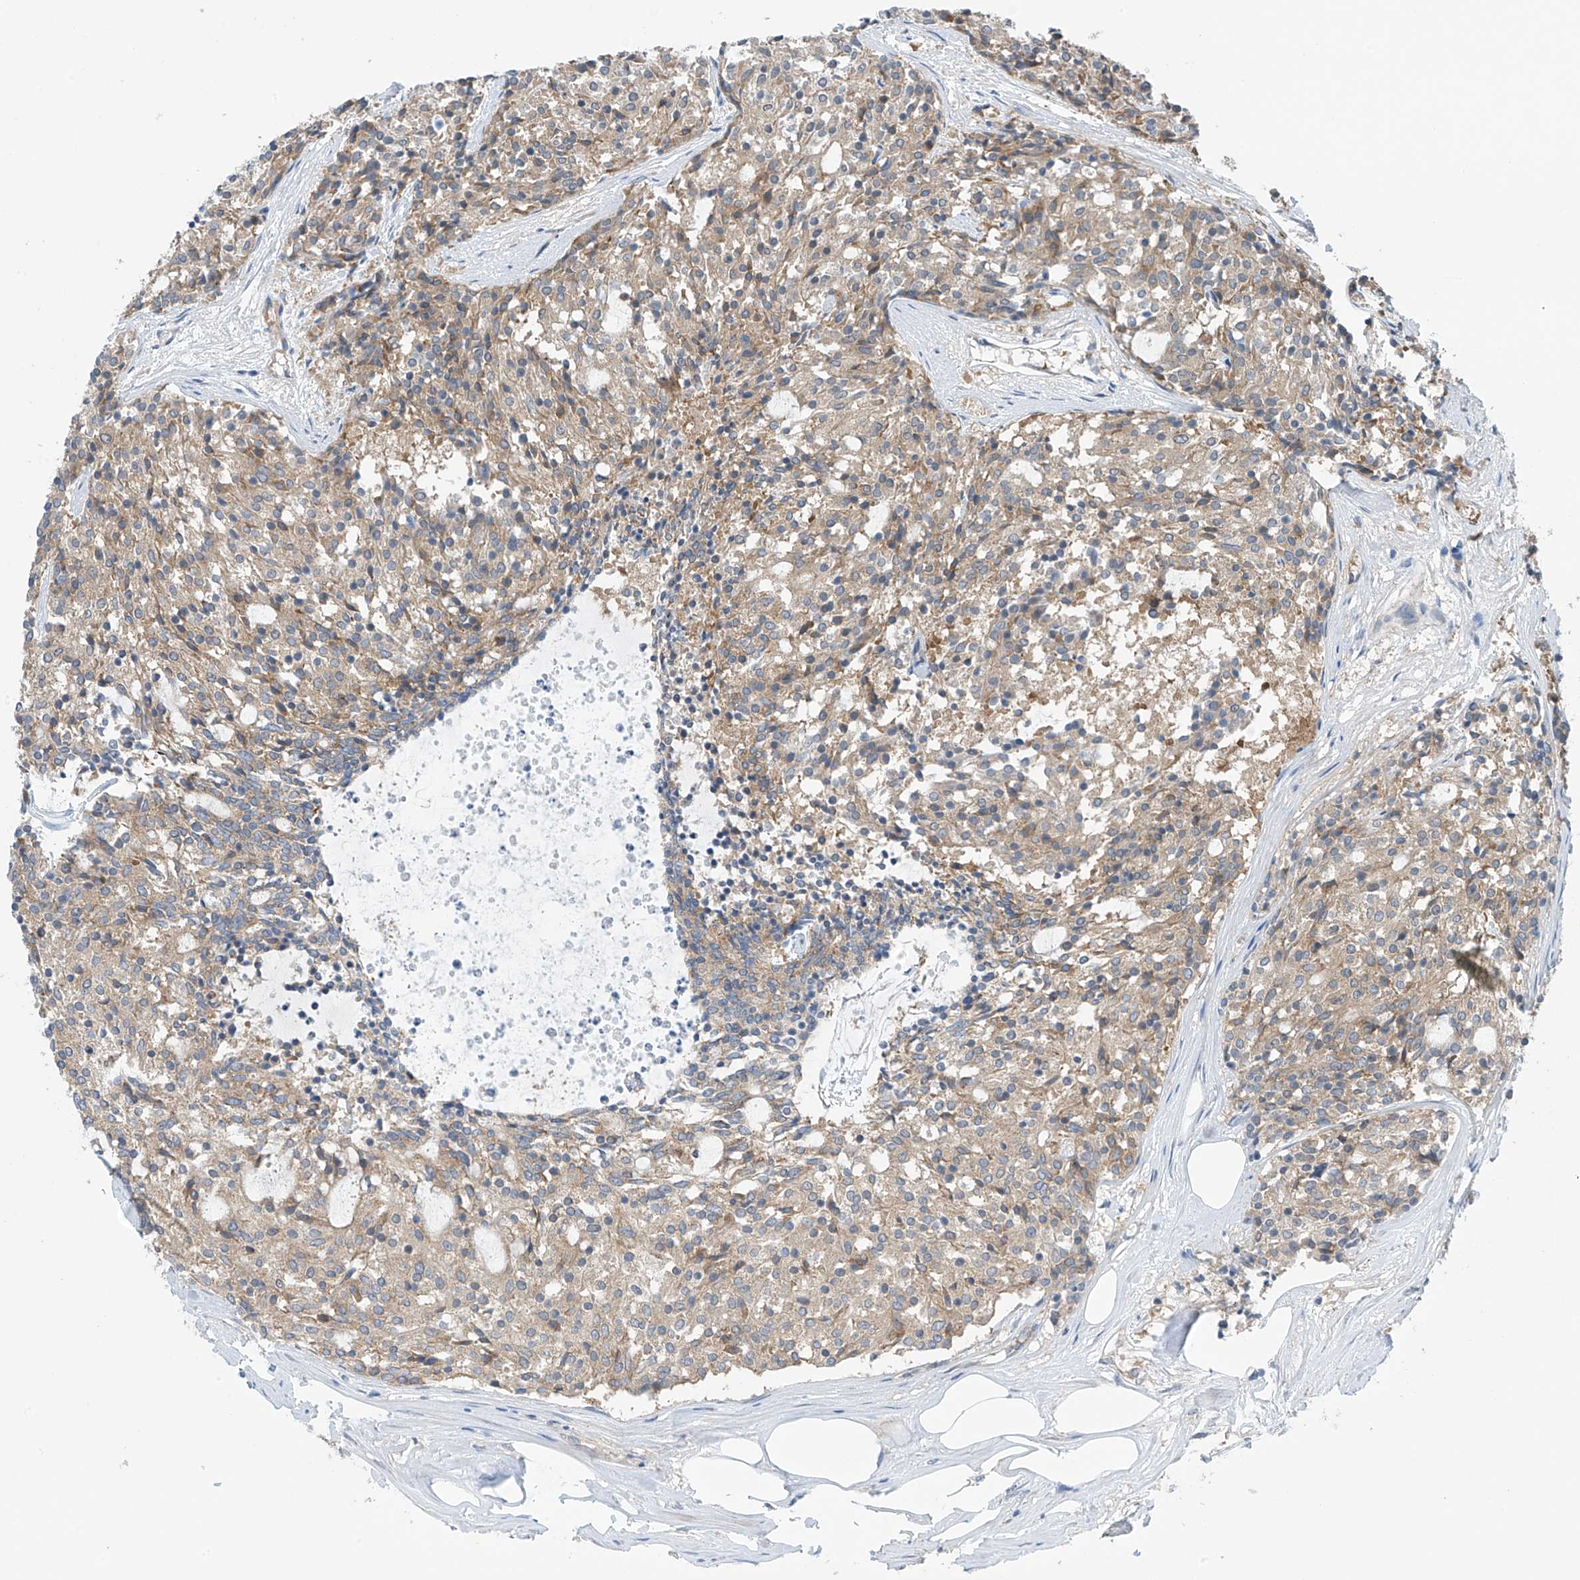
{"staining": {"intensity": "weak", "quantity": "25%-75%", "location": "cytoplasmic/membranous"}, "tissue": "carcinoid", "cell_type": "Tumor cells", "image_type": "cancer", "snomed": [{"axis": "morphology", "description": "Carcinoid, malignant, NOS"}, {"axis": "topography", "description": "Pancreas"}], "caption": "Tumor cells display weak cytoplasmic/membranous staining in approximately 25%-75% of cells in carcinoid. The staining was performed using DAB, with brown indicating positive protein expression. Nuclei are stained blue with hematoxylin.", "gene": "REPS1", "patient": {"sex": "female", "age": 54}}